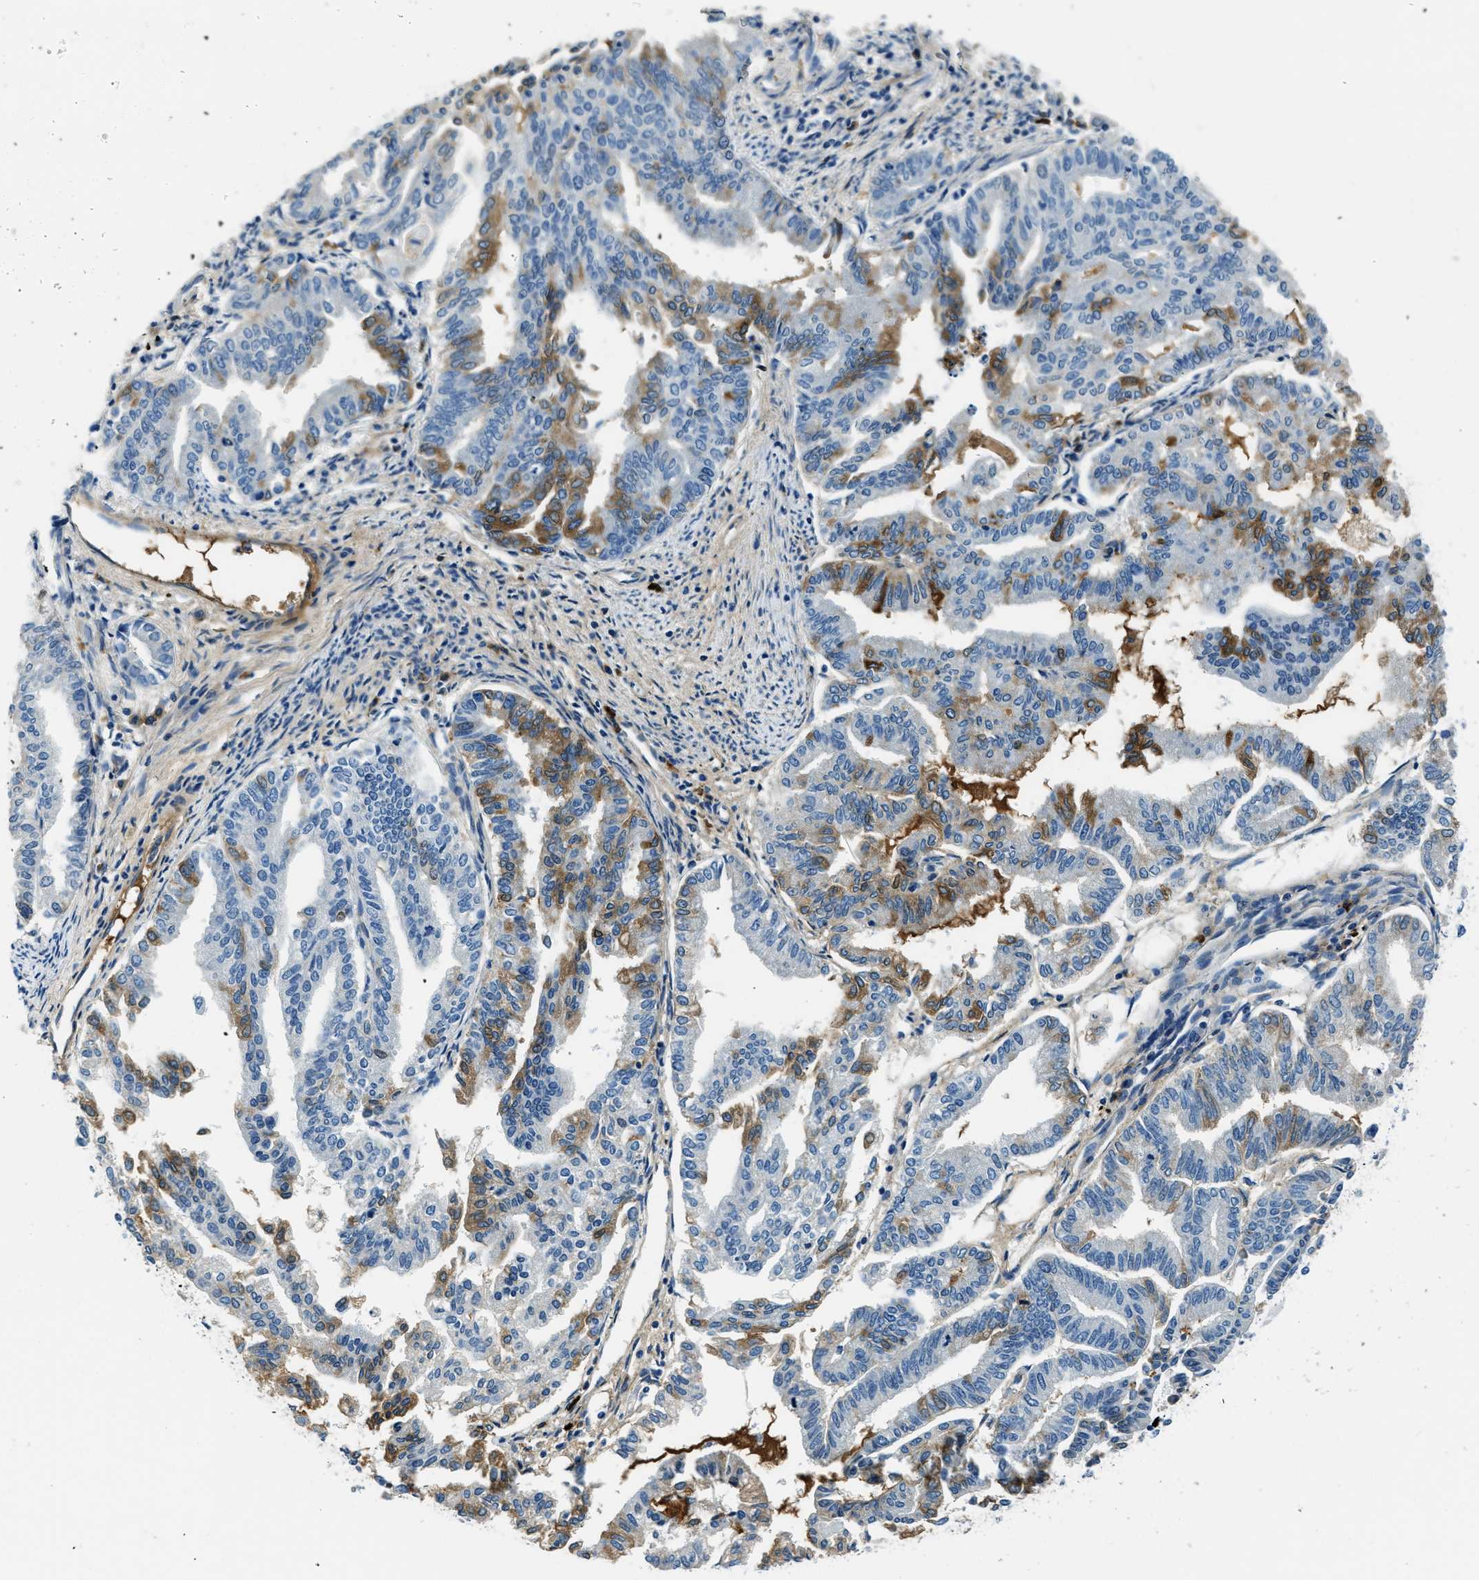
{"staining": {"intensity": "moderate", "quantity": "<25%", "location": "cytoplasmic/membranous"}, "tissue": "endometrial cancer", "cell_type": "Tumor cells", "image_type": "cancer", "snomed": [{"axis": "morphology", "description": "Adenocarcinoma, NOS"}, {"axis": "topography", "description": "Endometrium"}], "caption": "Approximately <25% of tumor cells in human endometrial cancer demonstrate moderate cytoplasmic/membranous protein positivity as visualized by brown immunohistochemical staining.", "gene": "TMEM186", "patient": {"sex": "female", "age": 79}}